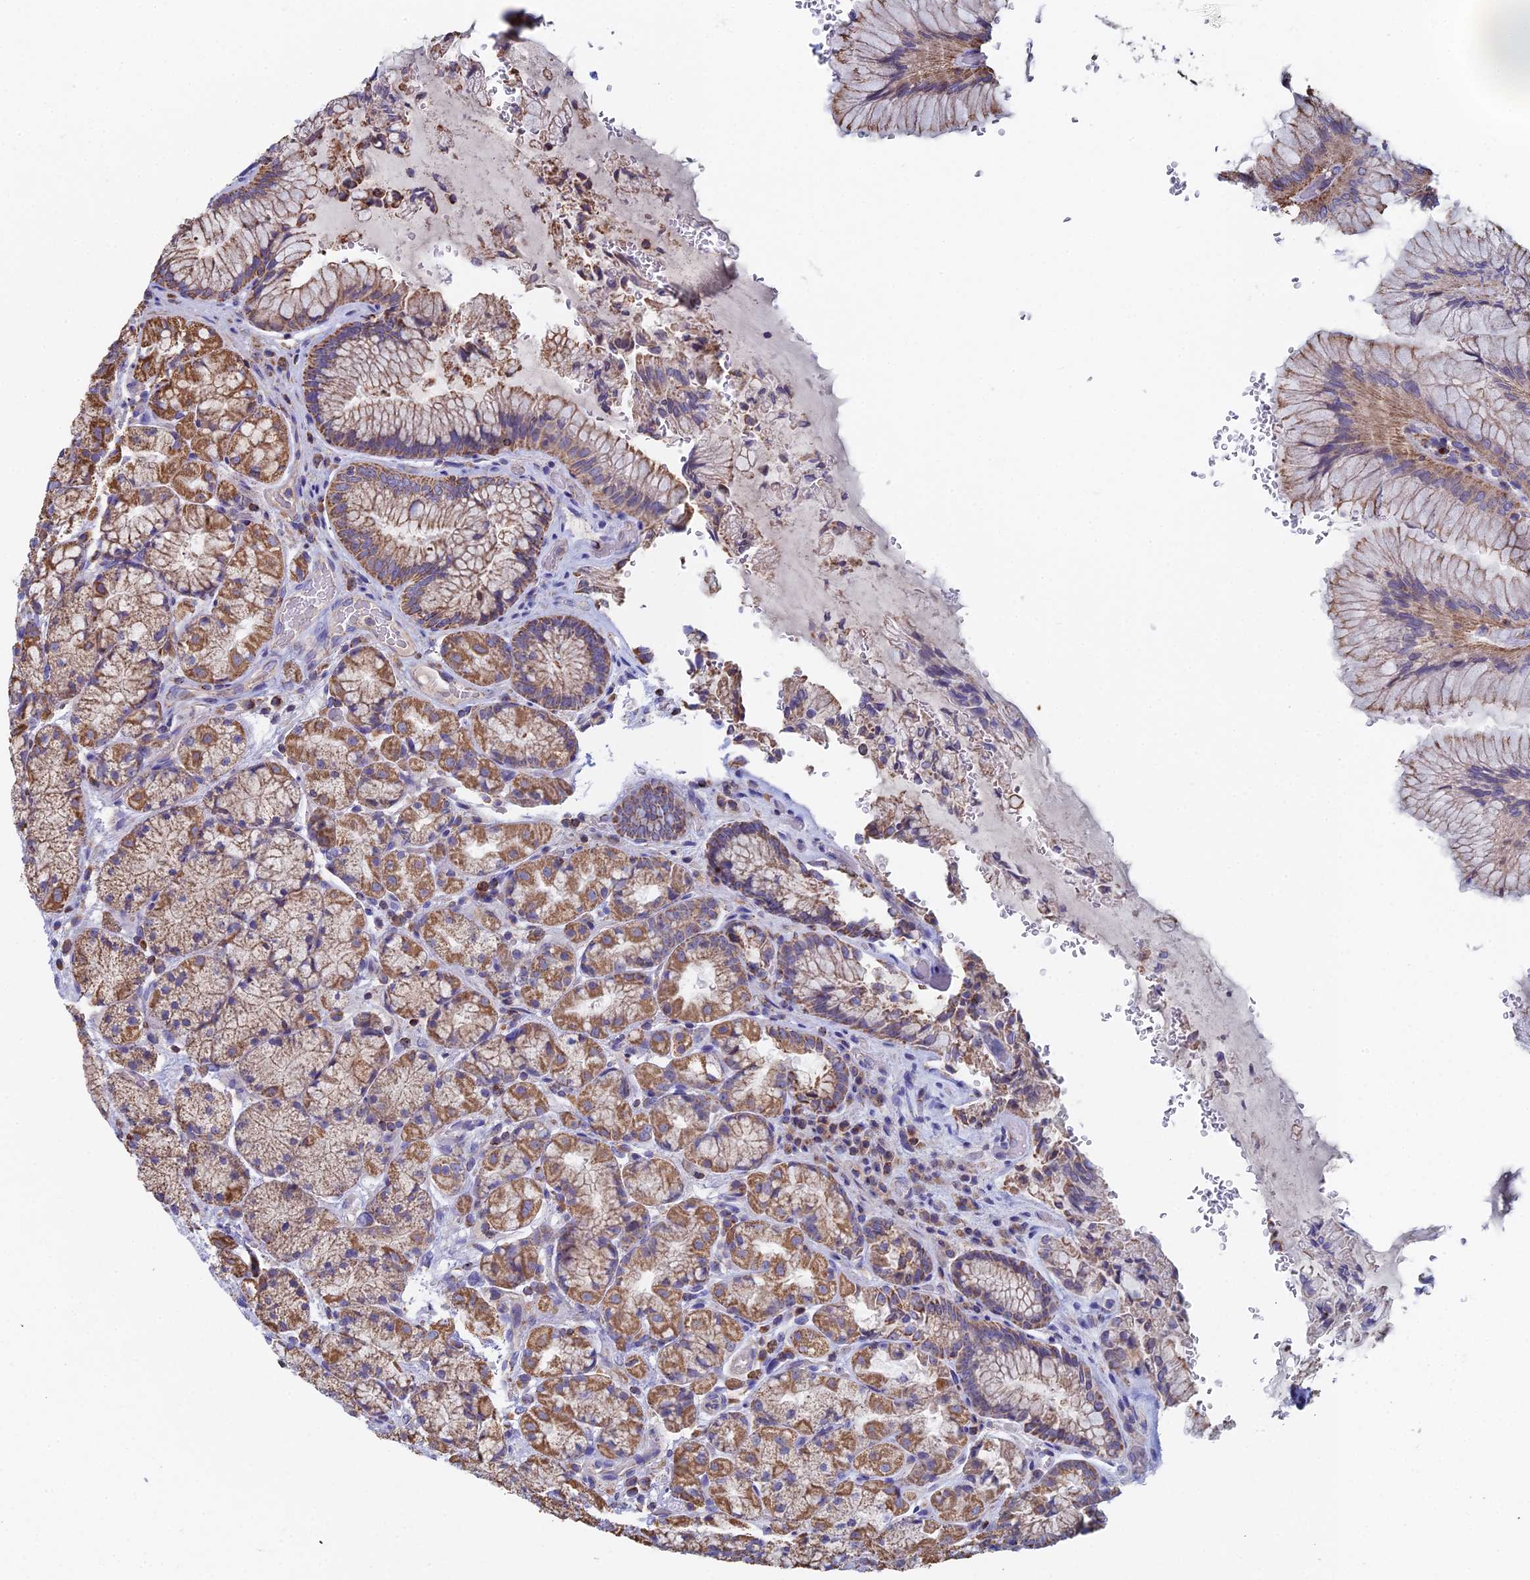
{"staining": {"intensity": "moderate", "quantity": ">75%", "location": "cytoplasmic/membranous"}, "tissue": "stomach", "cell_type": "Glandular cells", "image_type": "normal", "snomed": [{"axis": "morphology", "description": "Normal tissue, NOS"}, {"axis": "topography", "description": "Stomach"}], "caption": "Moderate cytoplasmic/membranous positivity for a protein is seen in approximately >75% of glandular cells of unremarkable stomach using immunohistochemistry.", "gene": "SPOCK2", "patient": {"sex": "male", "age": 63}}